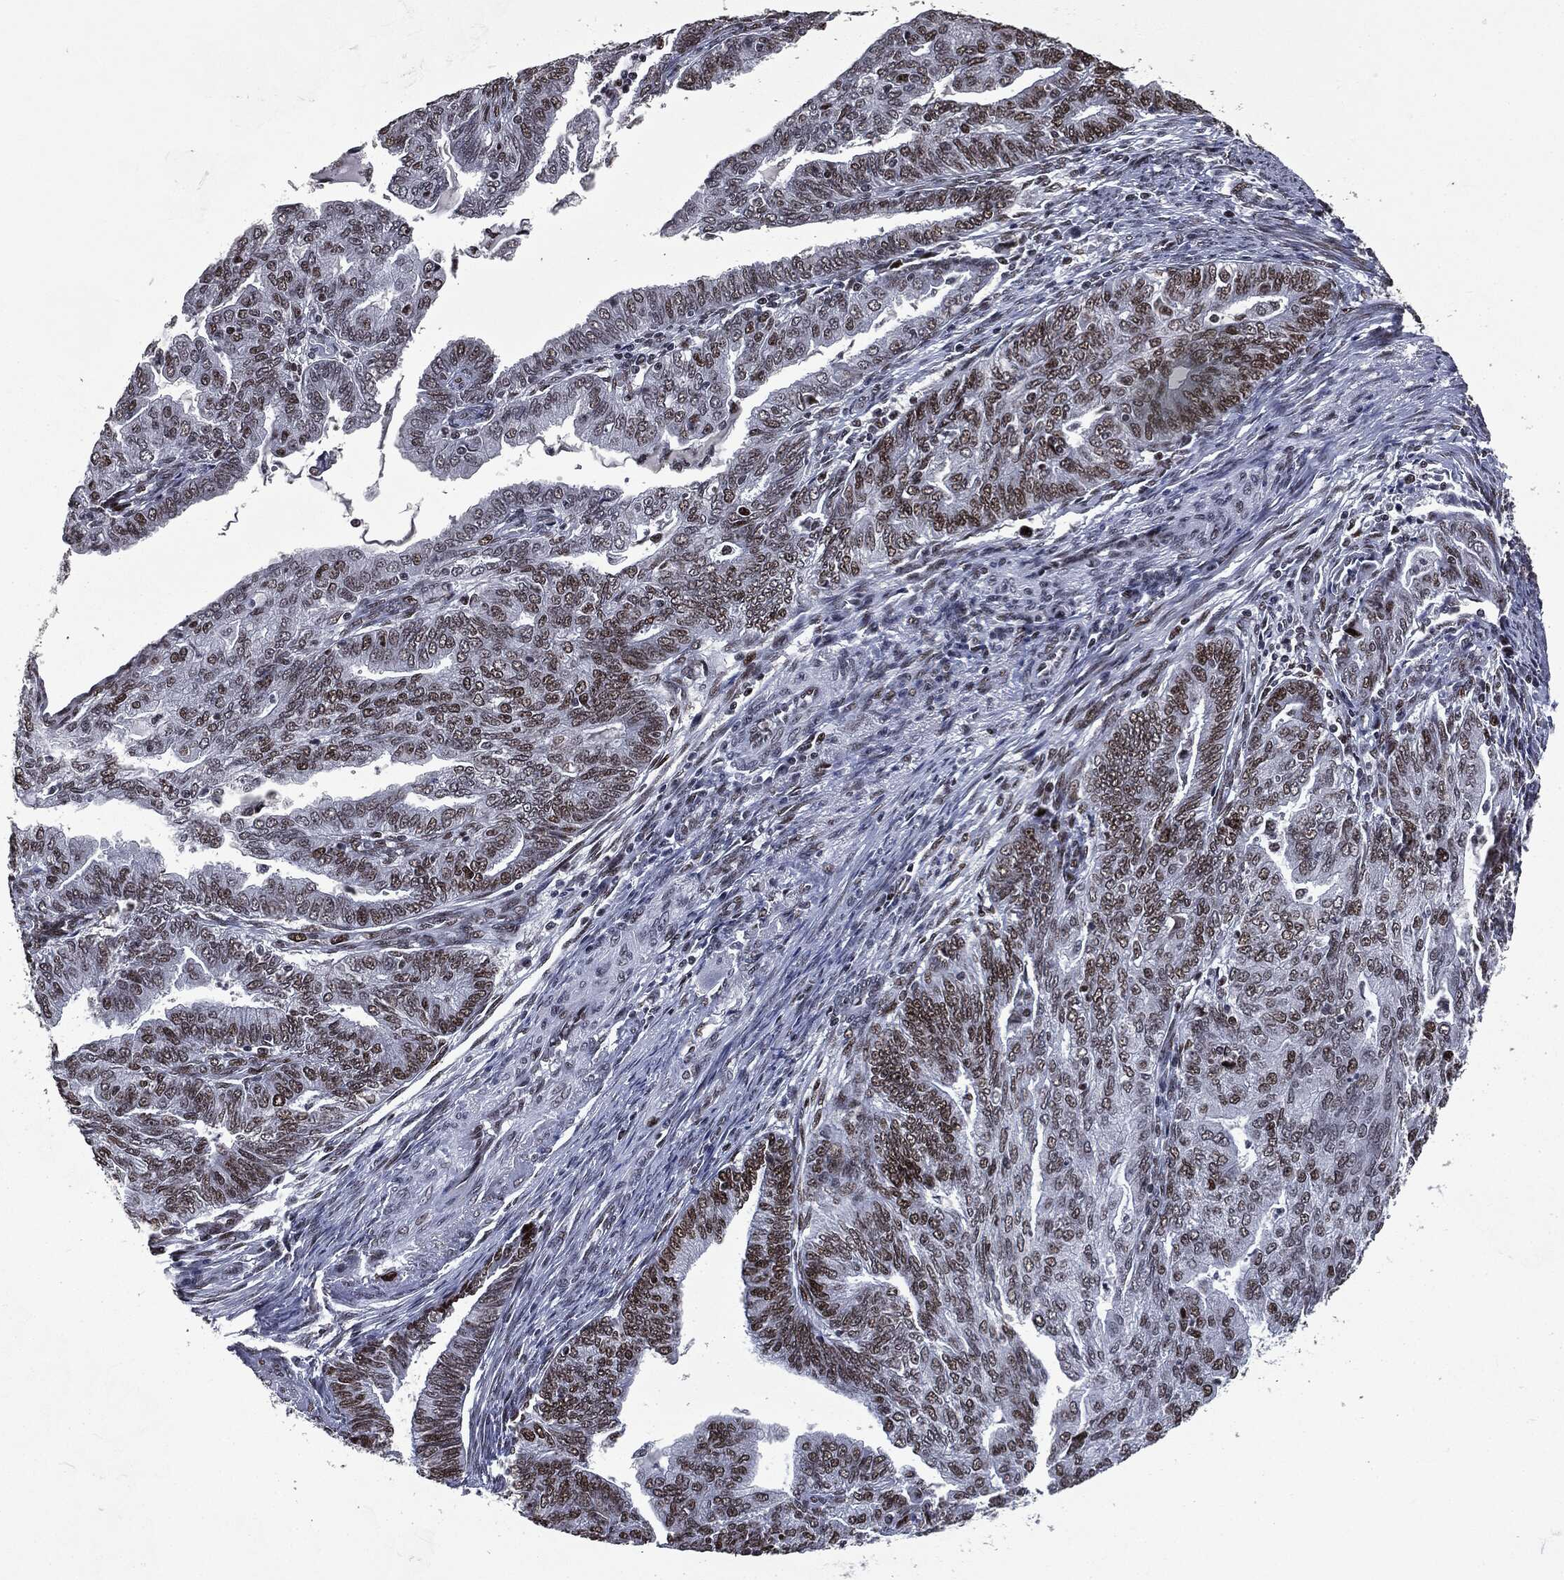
{"staining": {"intensity": "strong", "quantity": "25%-75%", "location": "nuclear"}, "tissue": "endometrial cancer", "cell_type": "Tumor cells", "image_type": "cancer", "snomed": [{"axis": "morphology", "description": "Adenocarcinoma, NOS"}, {"axis": "topography", "description": "Endometrium"}], "caption": "Endometrial cancer tissue exhibits strong nuclear expression in about 25%-75% of tumor cells The staining was performed using DAB (3,3'-diaminobenzidine) to visualize the protein expression in brown, while the nuclei were stained in blue with hematoxylin (Magnification: 20x).", "gene": "MSH2", "patient": {"sex": "female", "age": 82}}